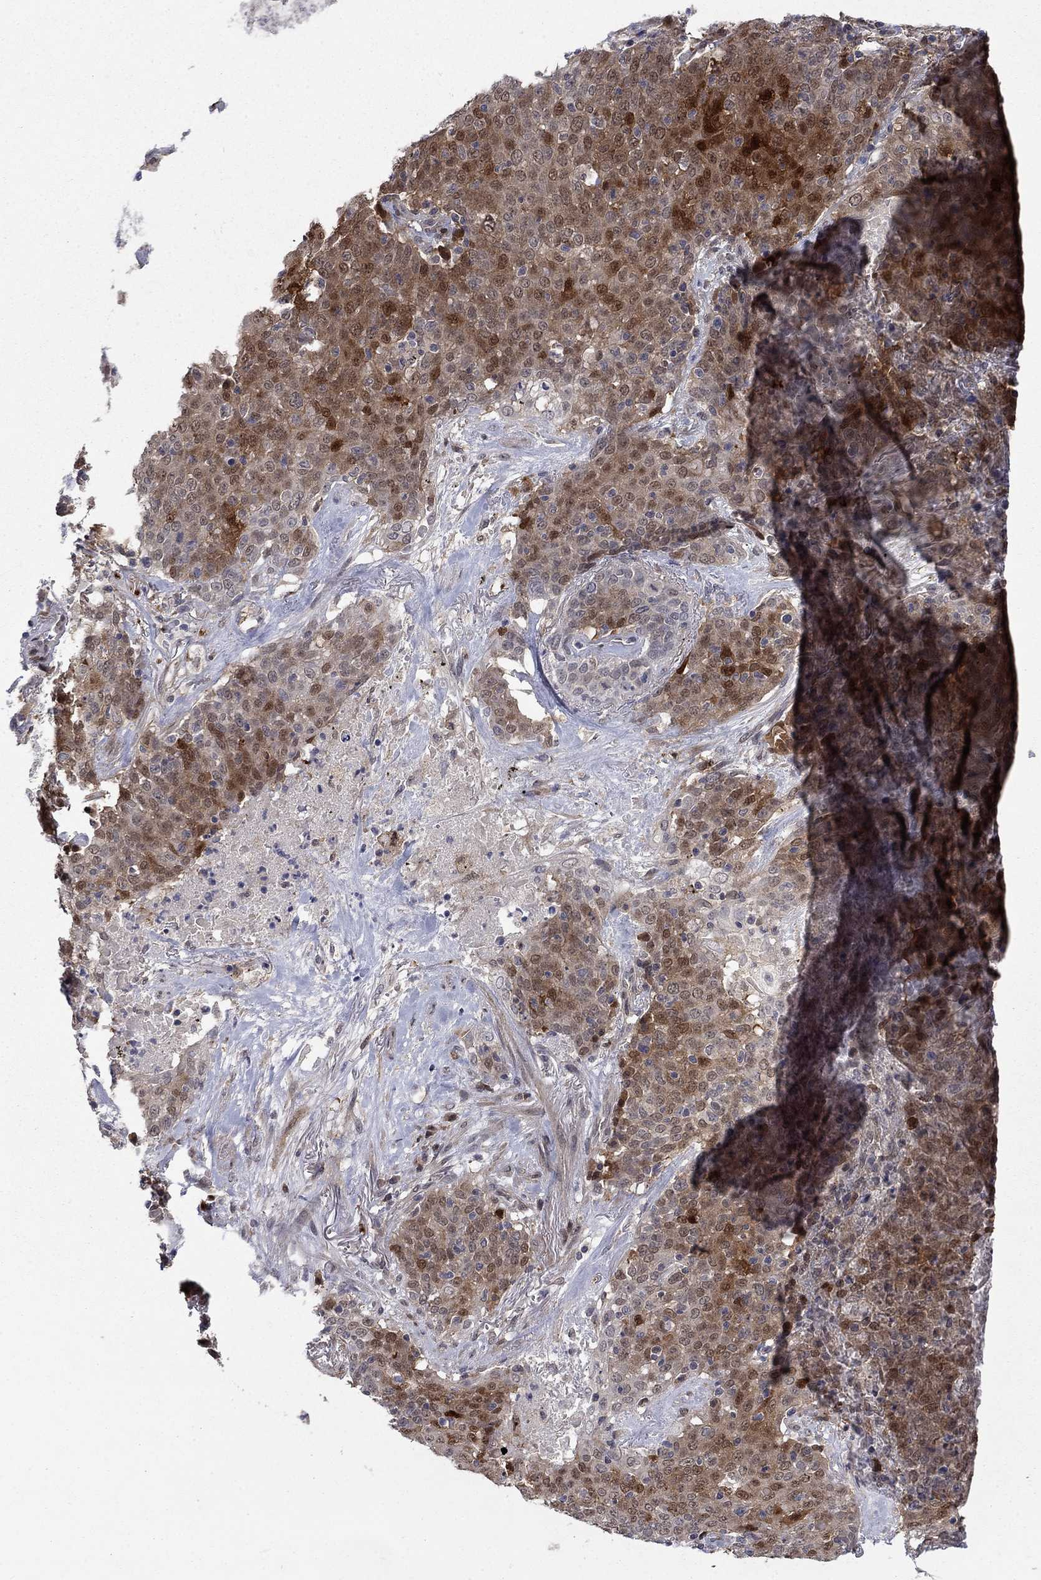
{"staining": {"intensity": "strong", "quantity": ">75%", "location": "cytoplasmic/membranous,nuclear"}, "tissue": "lung cancer", "cell_type": "Tumor cells", "image_type": "cancer", "snomed": [{"axis": "morphology", "description": "Squamous cell carcinoma, NOS"}, {"axis": "topography", "description": "Lung"}], "caption": "IHC histopathology image of neoplastic tissue: lung cancer stained using immunohistochemistry demonstrates high levels of strong protein expression localized specifically in the cytoplasmic/membranous and nuclear of tumor cells, appearing as a cytoplasmic/membranous and nuclear brown color.", "gene": "CBR1", "patient": {"sex": "male", "age": 82}}